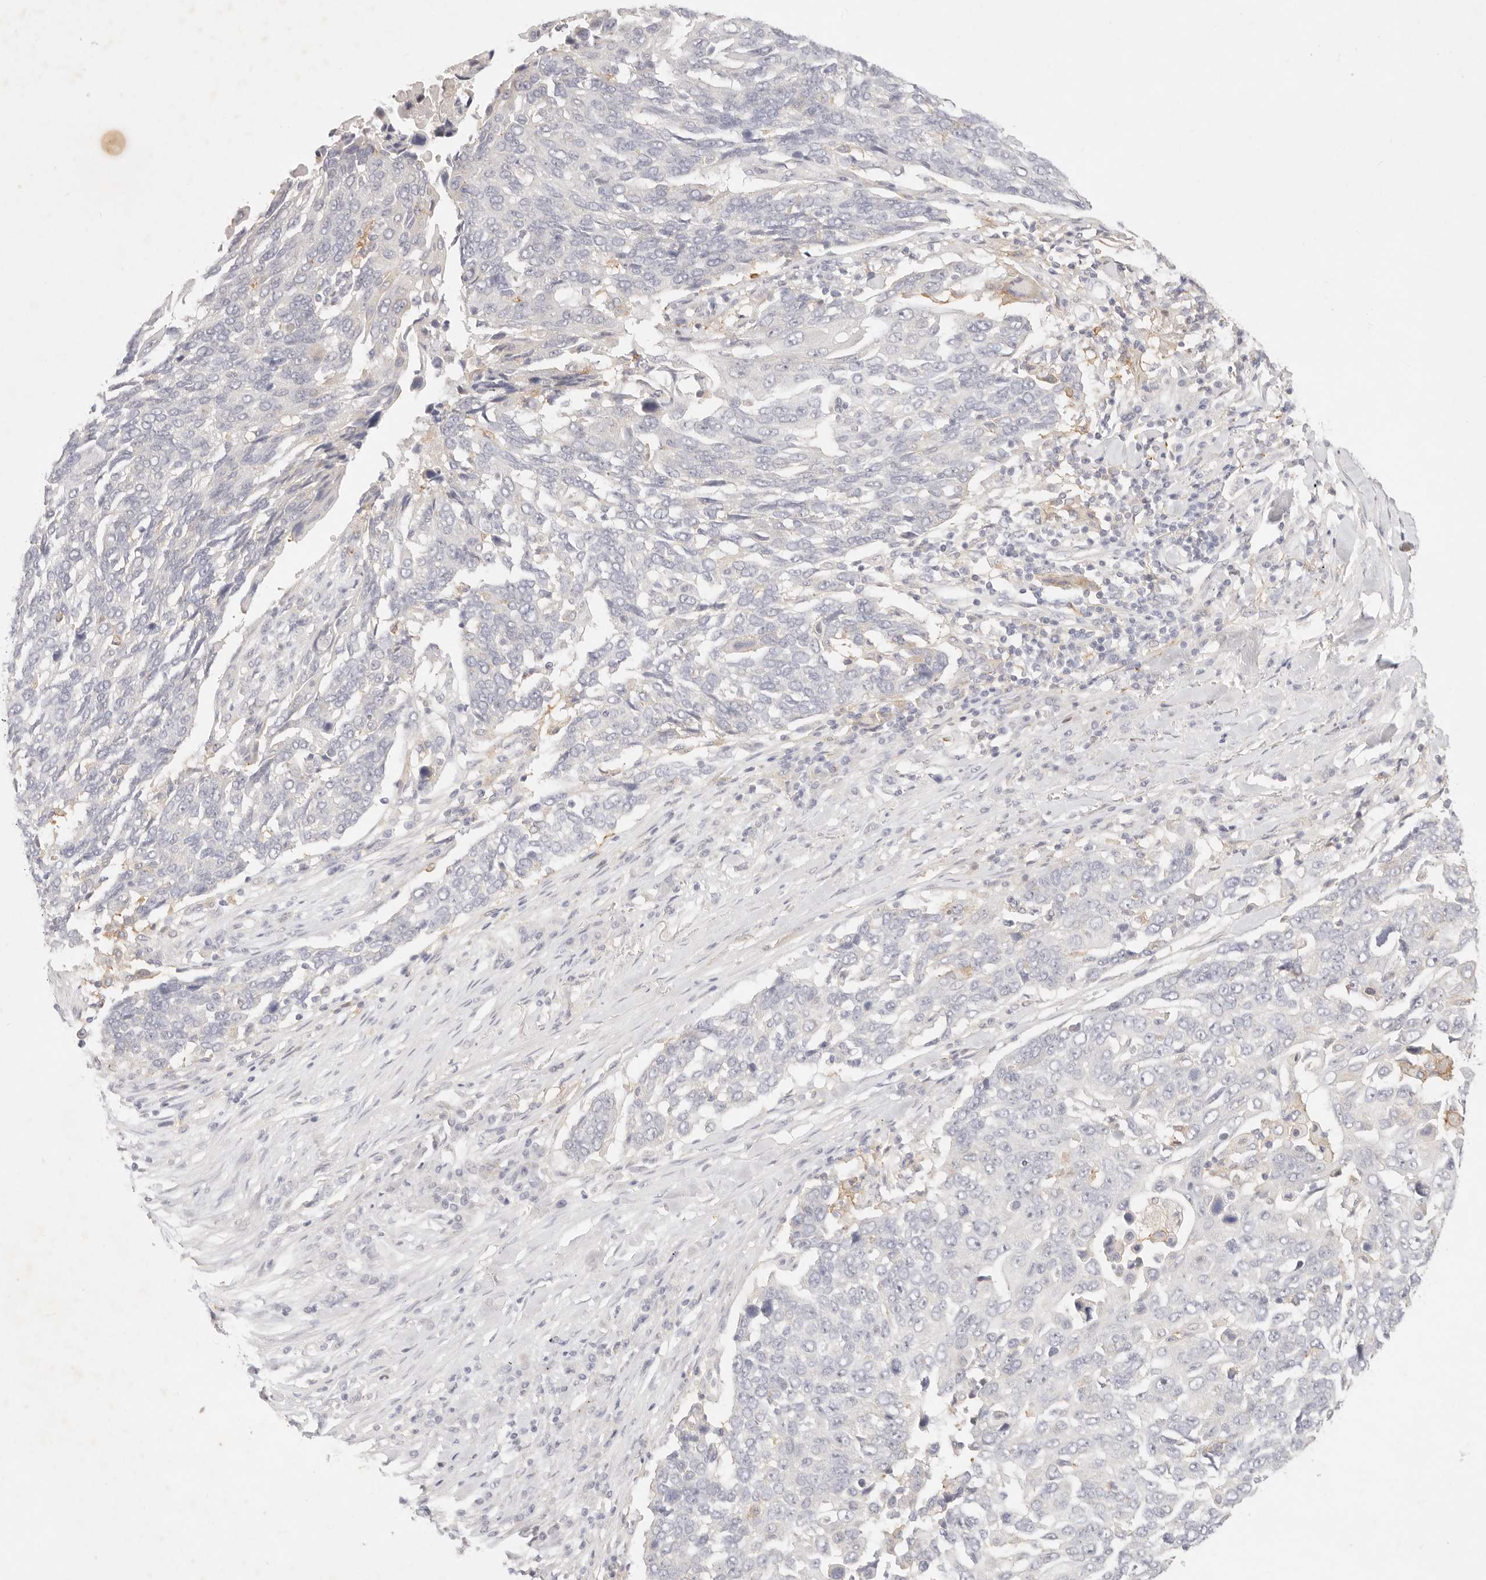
{"staining": {"intensity": "negative", "quantity": "none", "location": "none"}, "tissue": "lung cancer", "cell_type": "Tumor cells", "image_type": "cancer", "snomed": [{"axis": "morphology", "description": "Squamous cell carcinoma, NOS"}, {"axis": "topography", "description": "Lung"}], "caption": "Lung squamous cell carcinoma was stained to show a protein in brown. There is no significant expression in tumor cells. The staining is performed using DAB (3,3'-diaminobenzidine) brown chromogen with nuclei counter-stained in using hematoxylin.", "gene": "GPR84", "patient": {"sex": "male", "age": 66}}